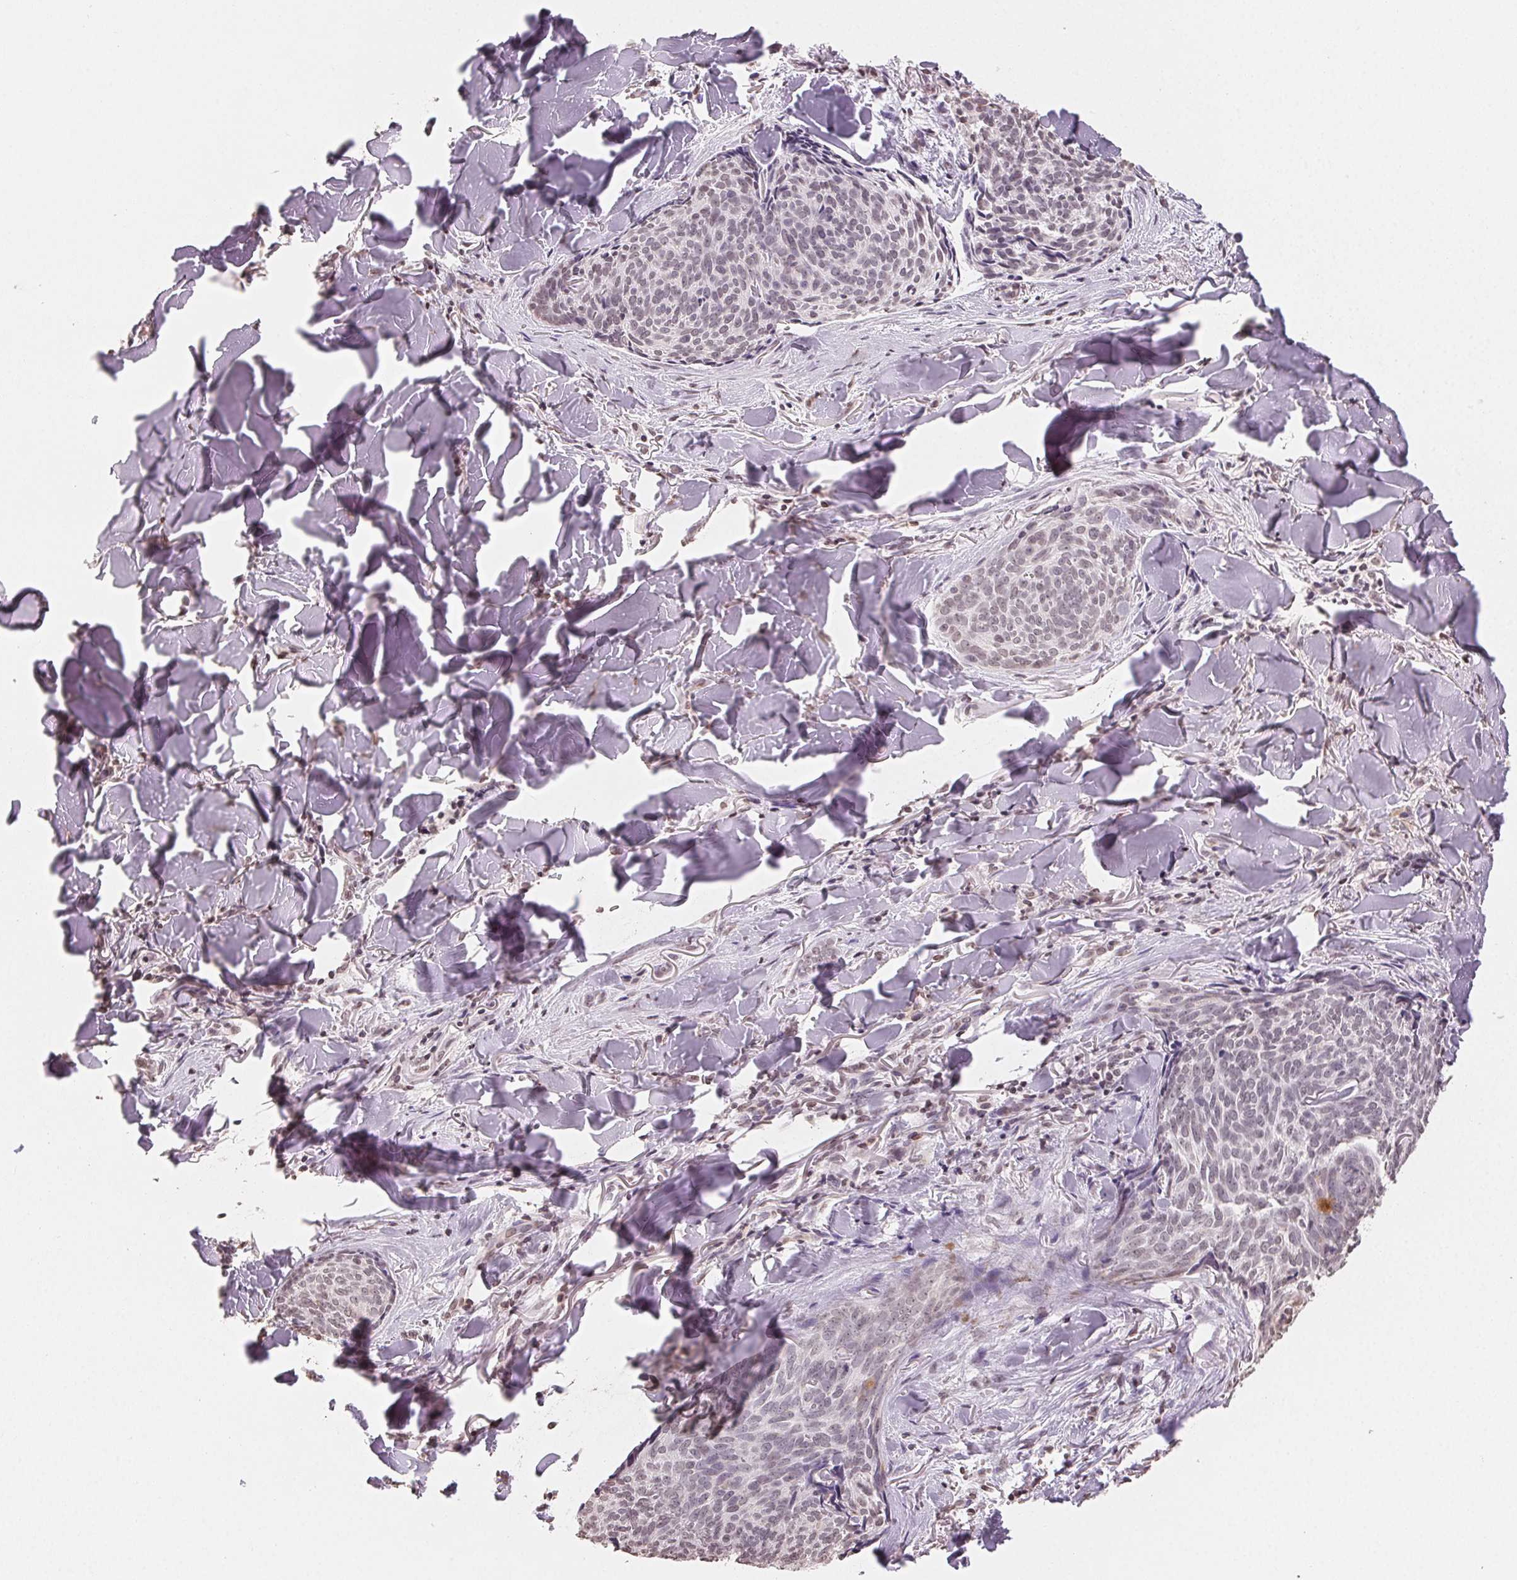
{"staining": {"intensity": "weak", "quantity": "25%-75%", "location": "nuclear"}, "tissue": "skin cancer", "cell_type": "Tumor cells", "image_type": "cancer", "snomed": [{"axis": "morphology", "description": "Basal cell carcinoma"}, {"axis": "topography", "description": "Skin"}], "caption": "Human basal cell carcinoma (skin) stained for a protein (brown) demonstrates weak nuclear positive staining in about 25%-75% of tumor cells.", "gene": "TBP", "patient": {"sex": "female", "age": 82}}